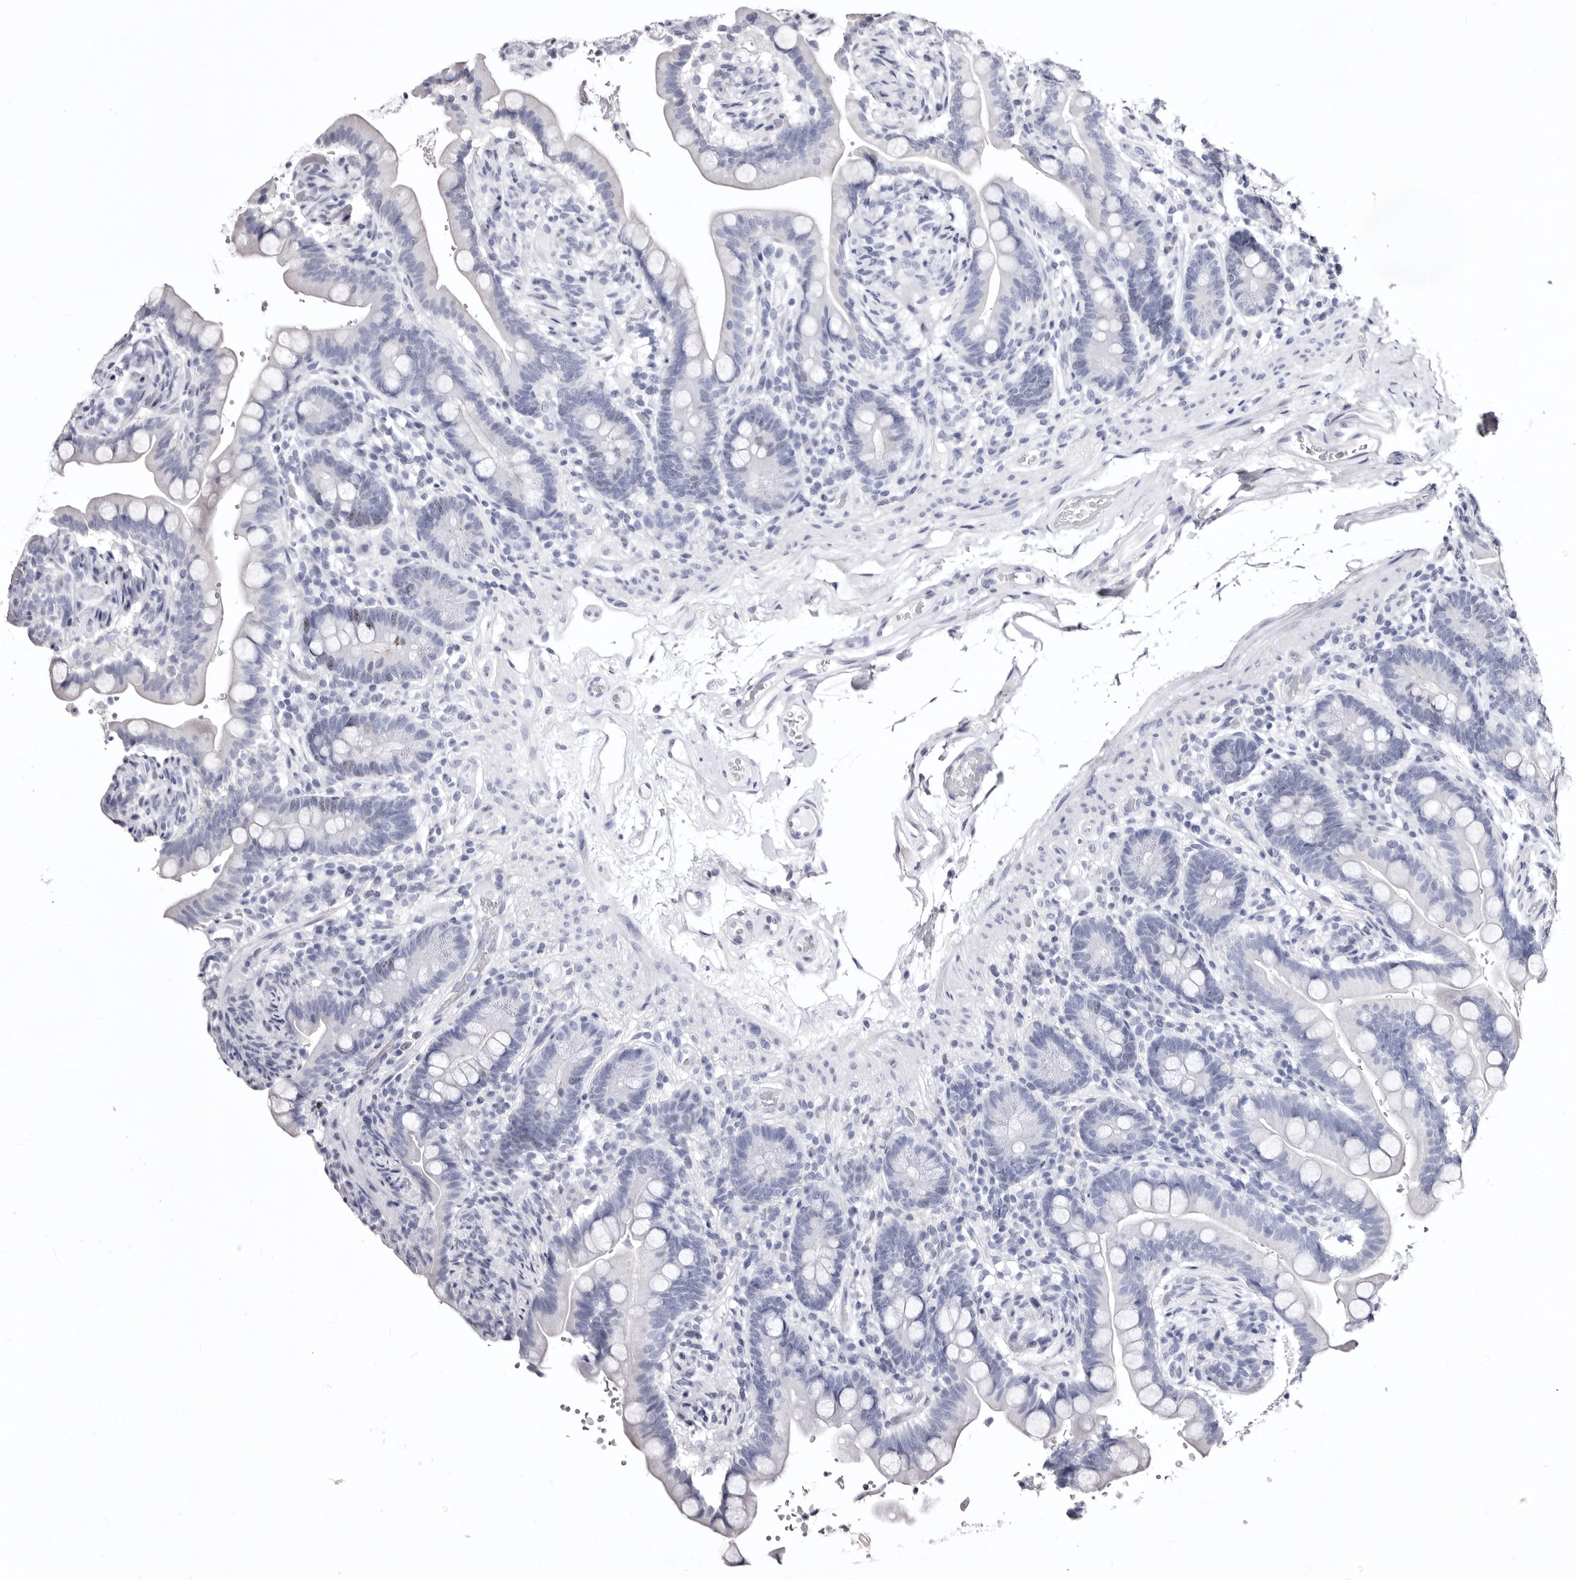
{"staining": {"intensity": "negative", "quantity": "none", "location": "none"}, "tissue": "colon", "cell_type": "Endothelial cells", "image_type": "normal", "snomed": [{"axis": "morphology", "description": "Normal tissue, NOS"}, {"axis": "topography", "description": "Smooth muscle"}, {"axis": "topography", "description": "Colon"}], "caption": "IHC image of unremarkable colon: colon stained with DAB displays no significant protein expression in endothelial cells.", "gene": "CDCA8", "patient": {"sex": "male", "age": 73}}